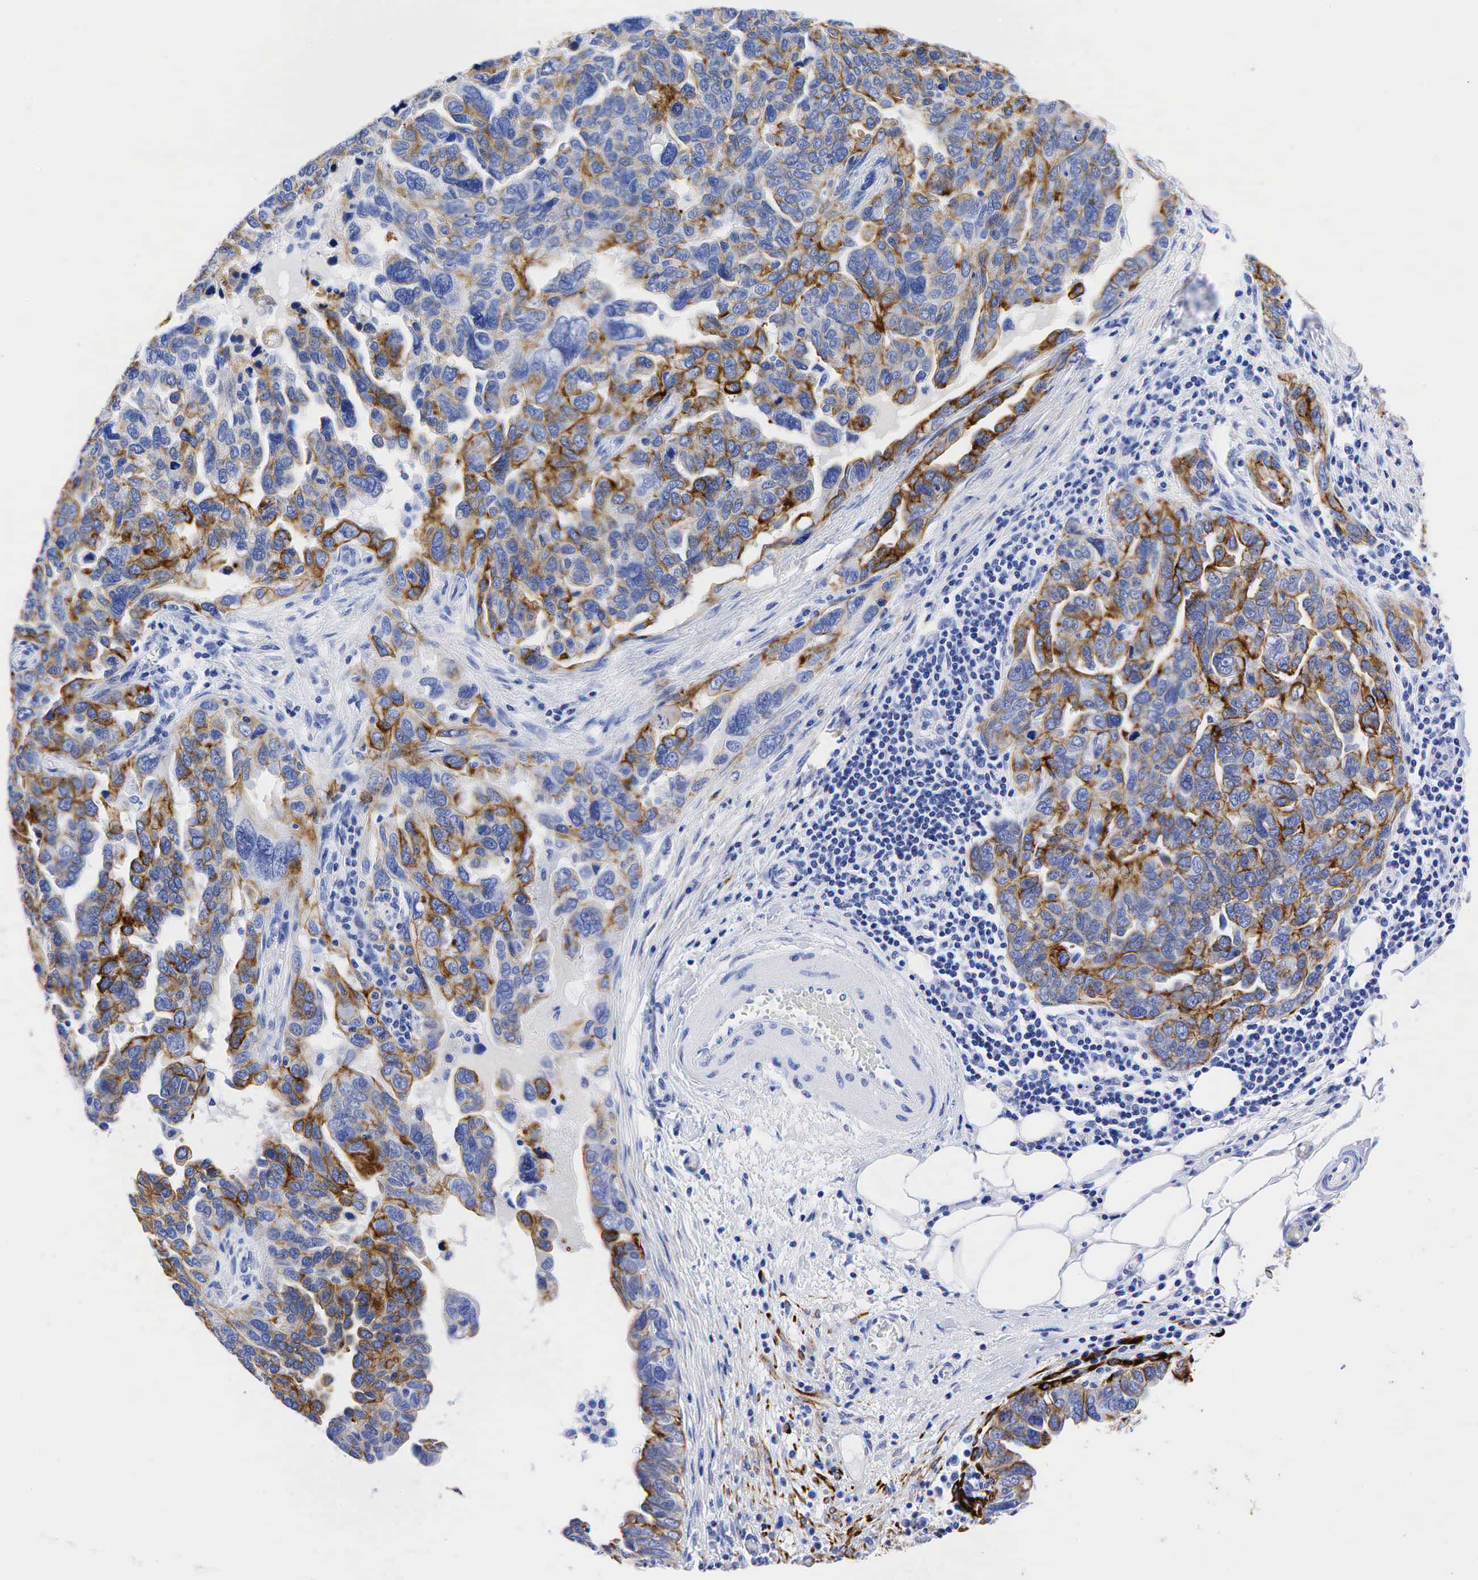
{"staining": {"intensity": "strong", "quantity": ">75%", "location": "cytoplasmic/membranous"}, "tissue": "ovarian cancer", "cell_type": "Tumor cells", "image_type": "cancer", "snomed": [{"axis": "morphology", "description": "Cystadenocarcinoma, serous, NOS"}, {"axis": "topography", "description": "Ovary"}], "caption": "Tumor cells display strong cytoplasmic/membranous expression in approximately >75% of cells in serous cystadenocarcinoma (ovarian). (IHC, brightfield microscopy, high magnification).", "gene": "KRT18", "patient": {"sex": "female", "age": 64}}